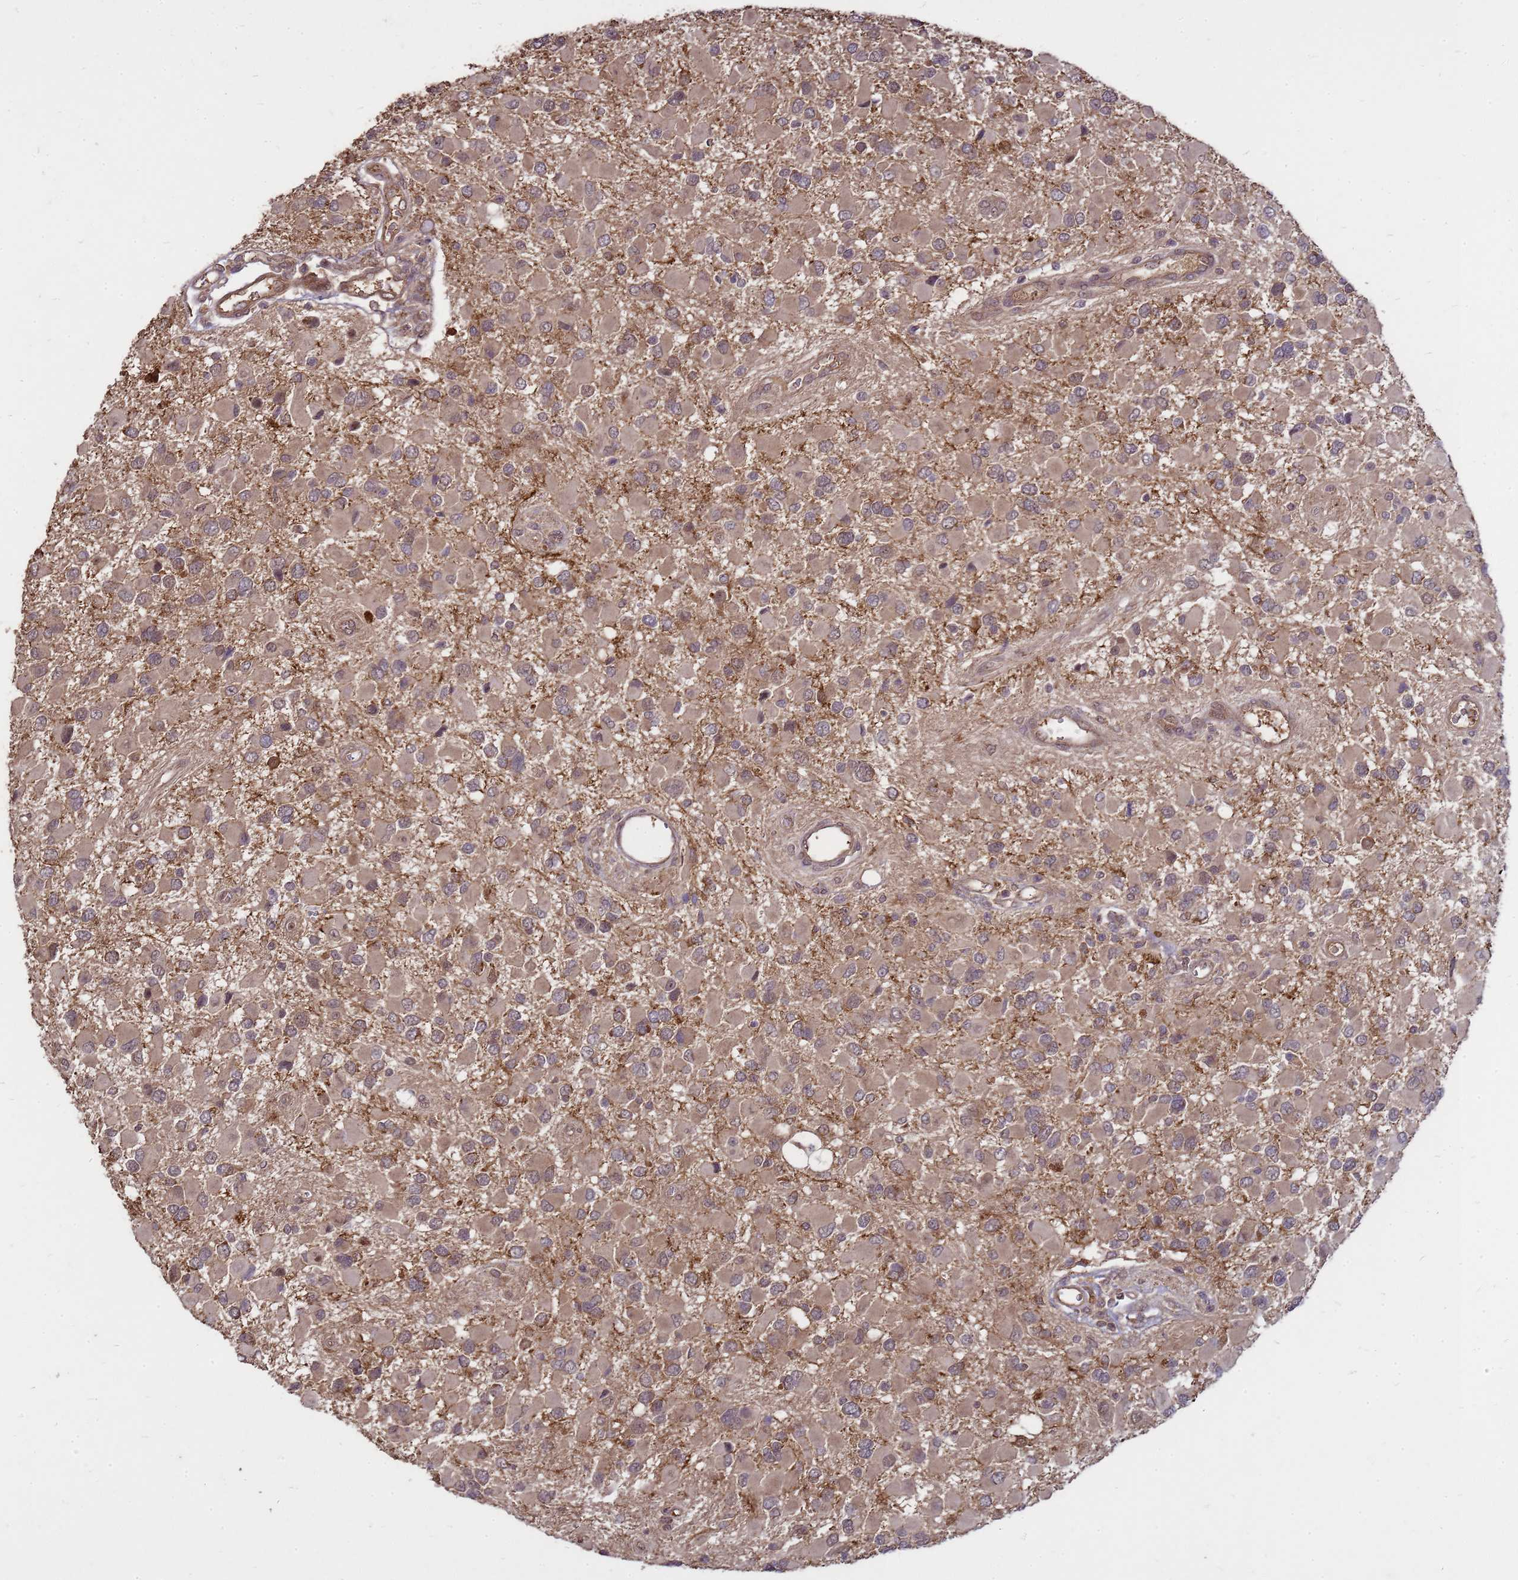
{"staining": {"intensity": "weak", "quantity": ">75%", "location": "cytoplasmic/membranous"}, "tissue": "glioma", "cell_type": "Tumor cells", "image_type": "cancer", "snomed": [{"axis": "morphology", "description": "Glioma, malignant, High grade"}, {"axis": "topography", "description": "Brain"}], "caption": "Protein expression analysis of glioma displays weak cytoplasmic/membranous positivity in about >75% of tumor cells. Using DAB (brown) and hematoxylin (blue) stains, captured at high magnification using brightfield microscopy.", "gene": "CRBN", "patient": {"sex": "male", "age": 53}}